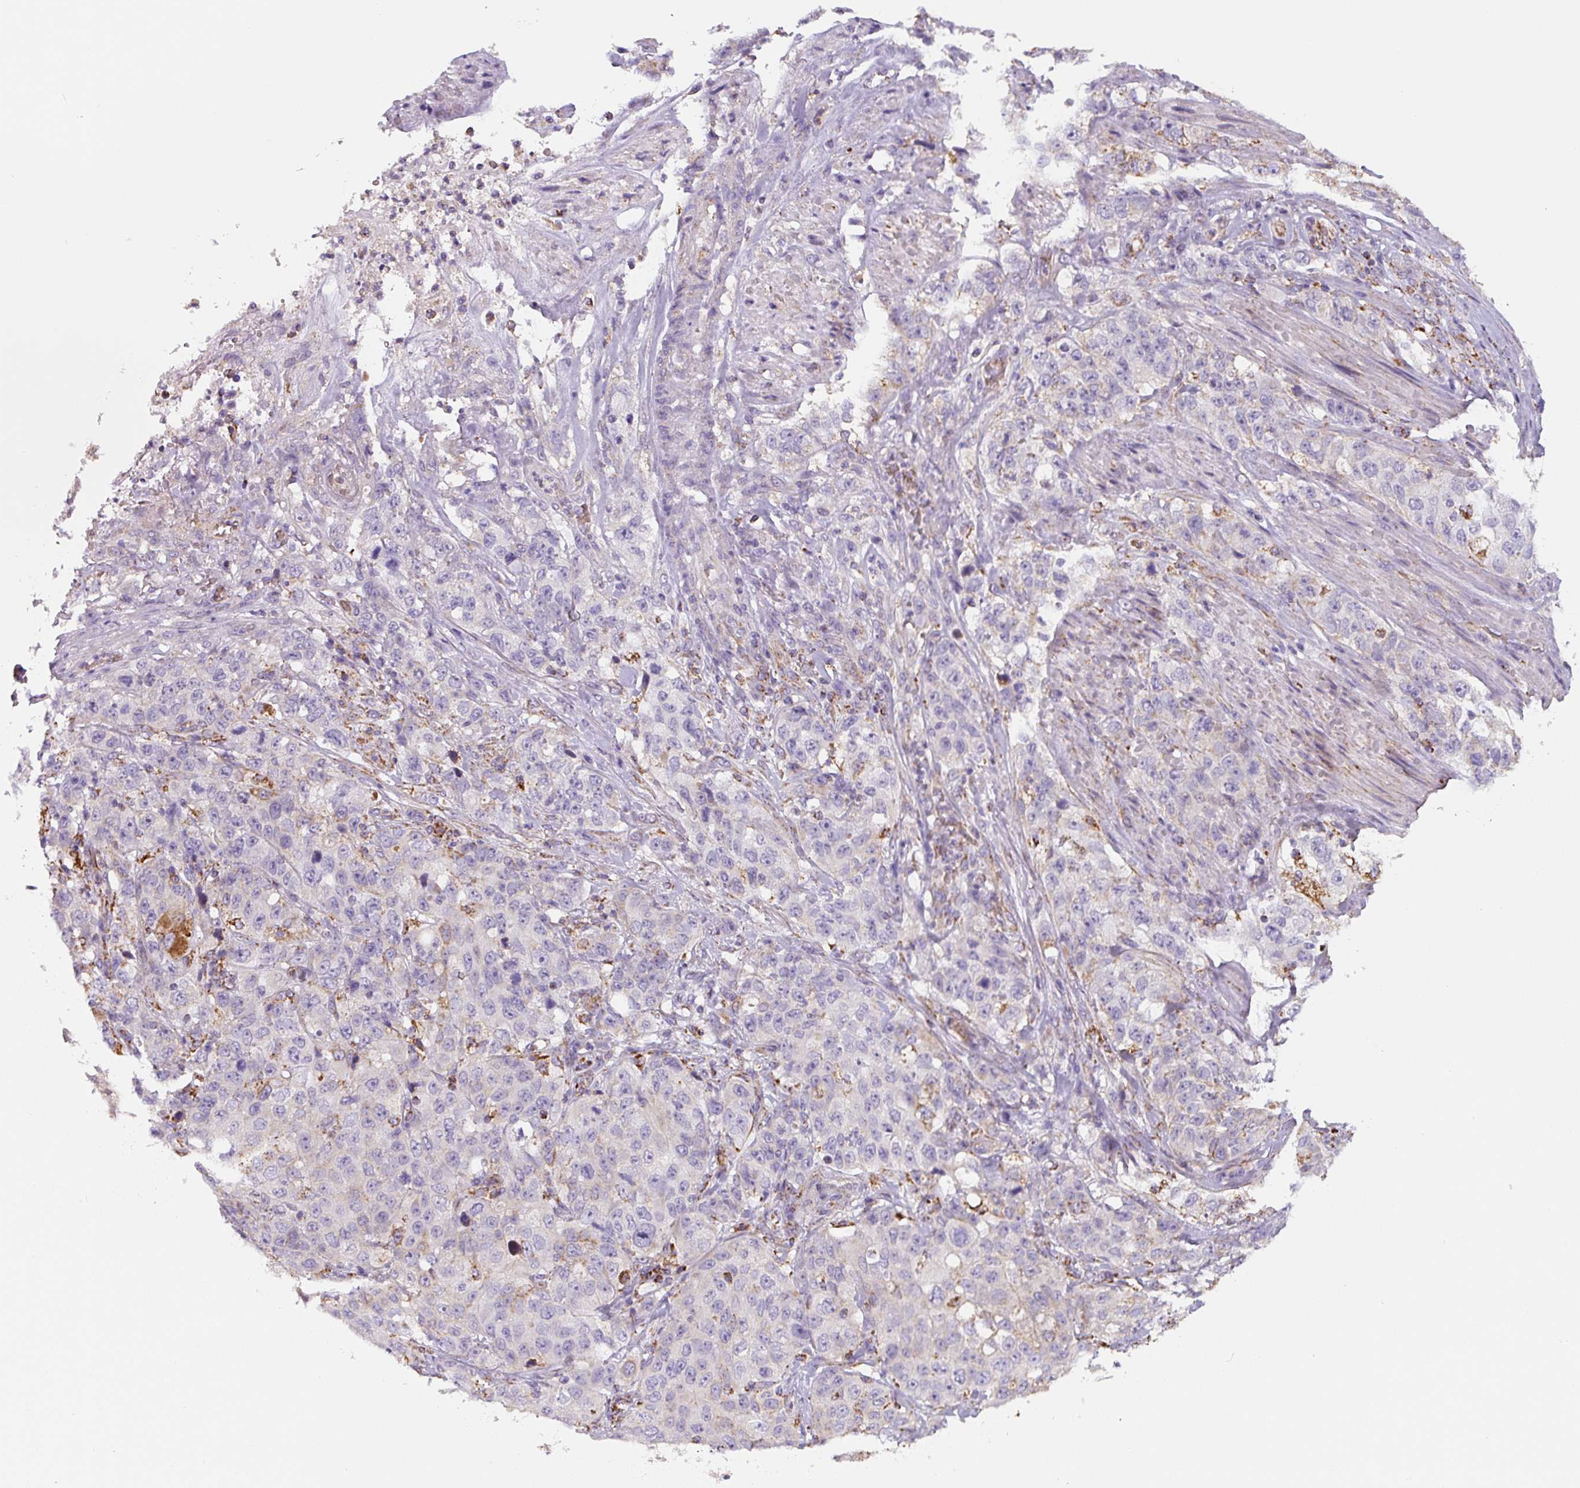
{"staining": {"intensity": "negative", "quantity": "none", "location": "none"}, "tissue": "stomach cancer", "cell_type": "Tumor cells", "image_type": "cancer", "snomed": [{"axis": "morphology", "description": "Adenocarcinoma, NOS"}, {"axis": "topography", "description": "Stomach"}], "caption": "Stomach cancer (adenocarcinoma) was stained to show a protein in brown. There is no significant expression in tumor cells. The staining was performed using DAB to visualize the protein expression in brown, while the nuclei were stained in blue with hematoxylin (Magnification: 20x).", "gene": "MT-CO2", "patient": {"sex": "male", "age": 48}}